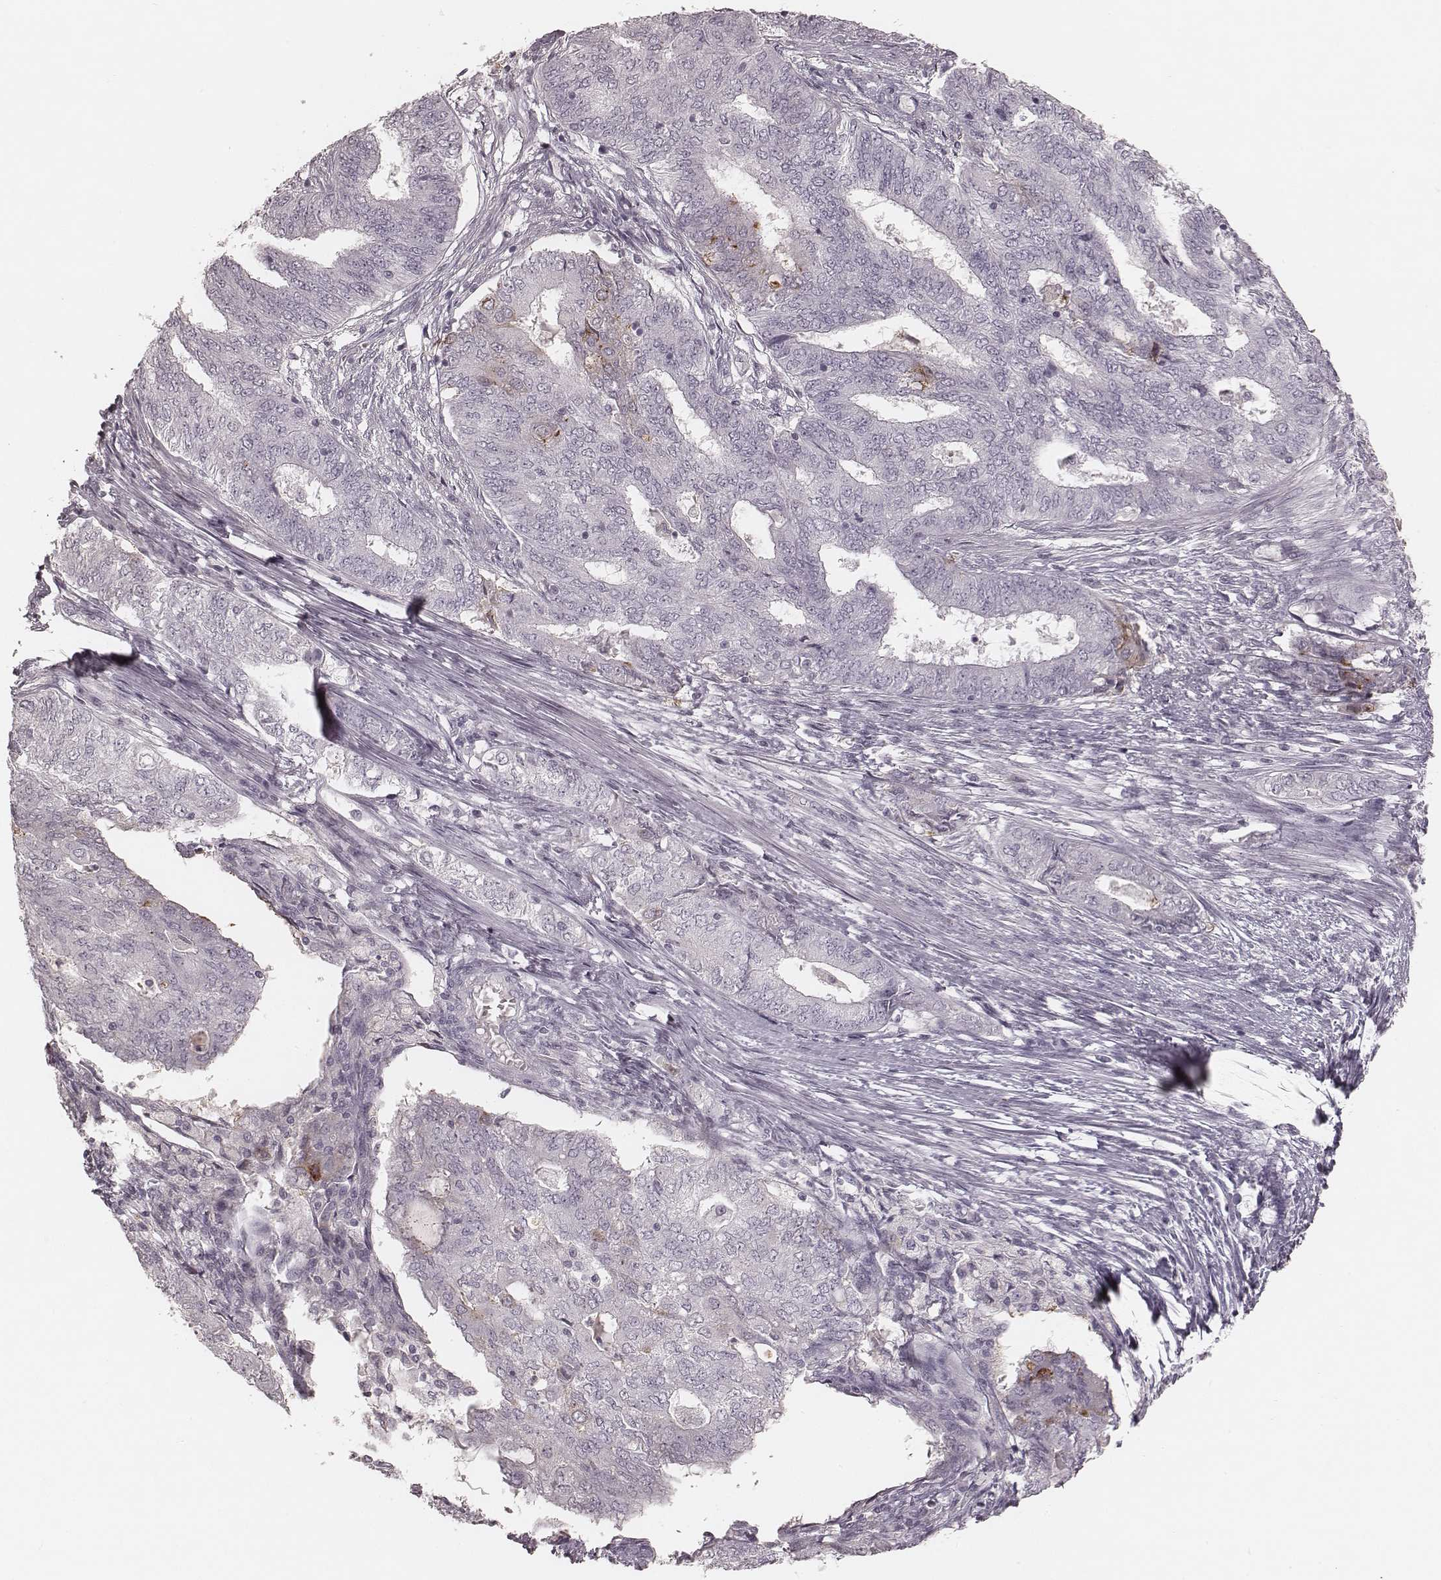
{"staining": {"intensity": "negative", "quantity": "none", "location": "none"}, "tissue": "endometrial cancer", "cell_type": "Tumor cells", "image_type": "cancer", "snomed": [{"axis": "morphology", "description": "Adenocarcinoma, NOS"}, {"axis": "topography", "description": "Endometrium"}], "caption": "IHC histopathology image of human endometrial cancer stained for a protein (brown), which shows no staining in tumor cells.", "gene": "SMIM24", "patient": {"sex": "female", "age": 62}}